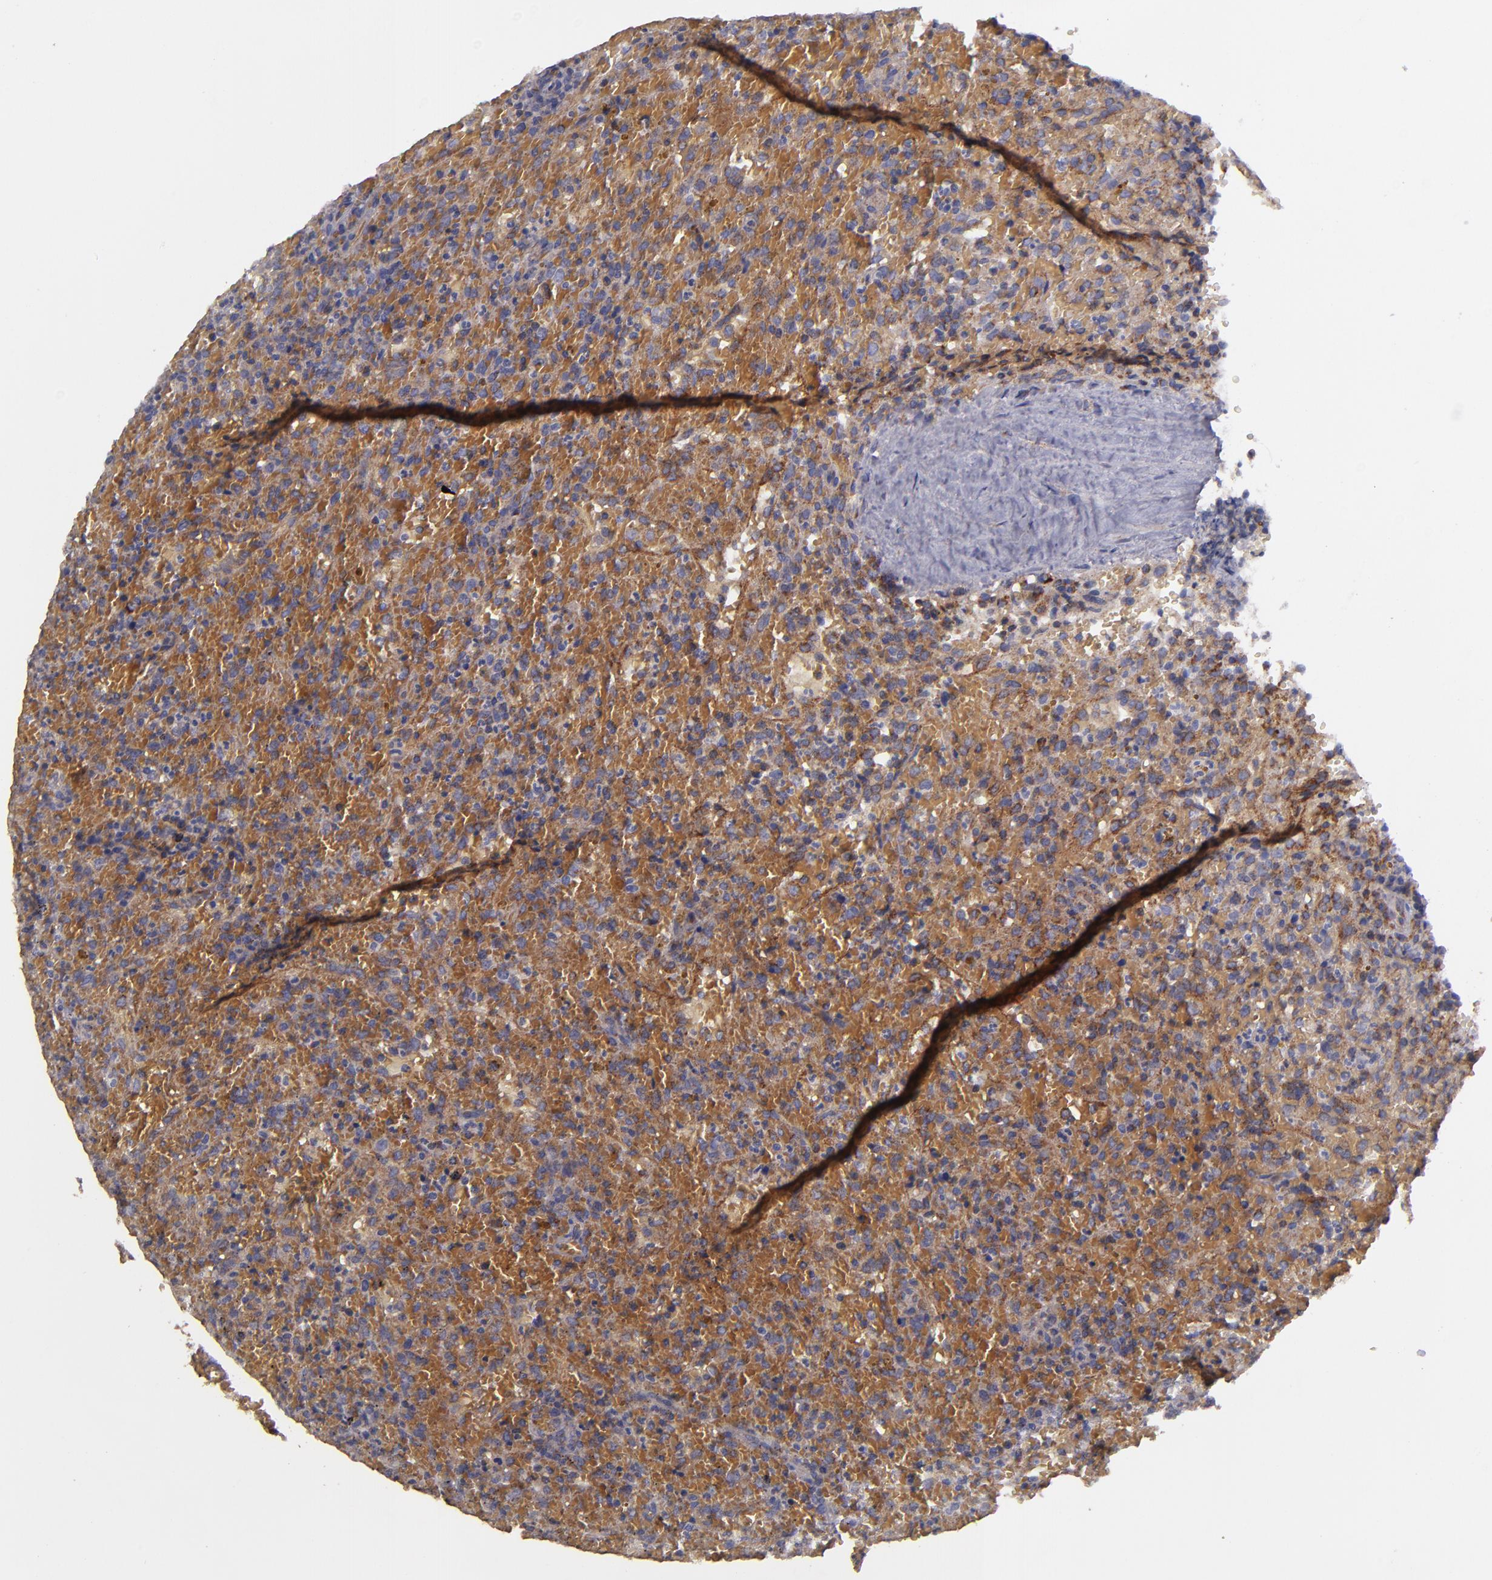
{"staining": {"intensity": "moderate", "quantity": ">75%", "location": "cytoplasmic/membranous"}, "tissue": "lymphoma", "cell_type": "Tumor cells", "image_type": "cancer", "snomed": [{"axis": "morphology", "description": "Malignant lymphoma, non-Hodgkin's type, High grade"}, {"axis": "topography", "description": "Spleen"}, {"axis": "topography", "description": "Lymph node"}], "caption": "Protein analysis of lymphoma tissue displays moderate cytoplasmic/membranous positivity in about >75% of tumor cells.", "gene": "CLTA", "patient": {"sex": "female", "age": 70}}